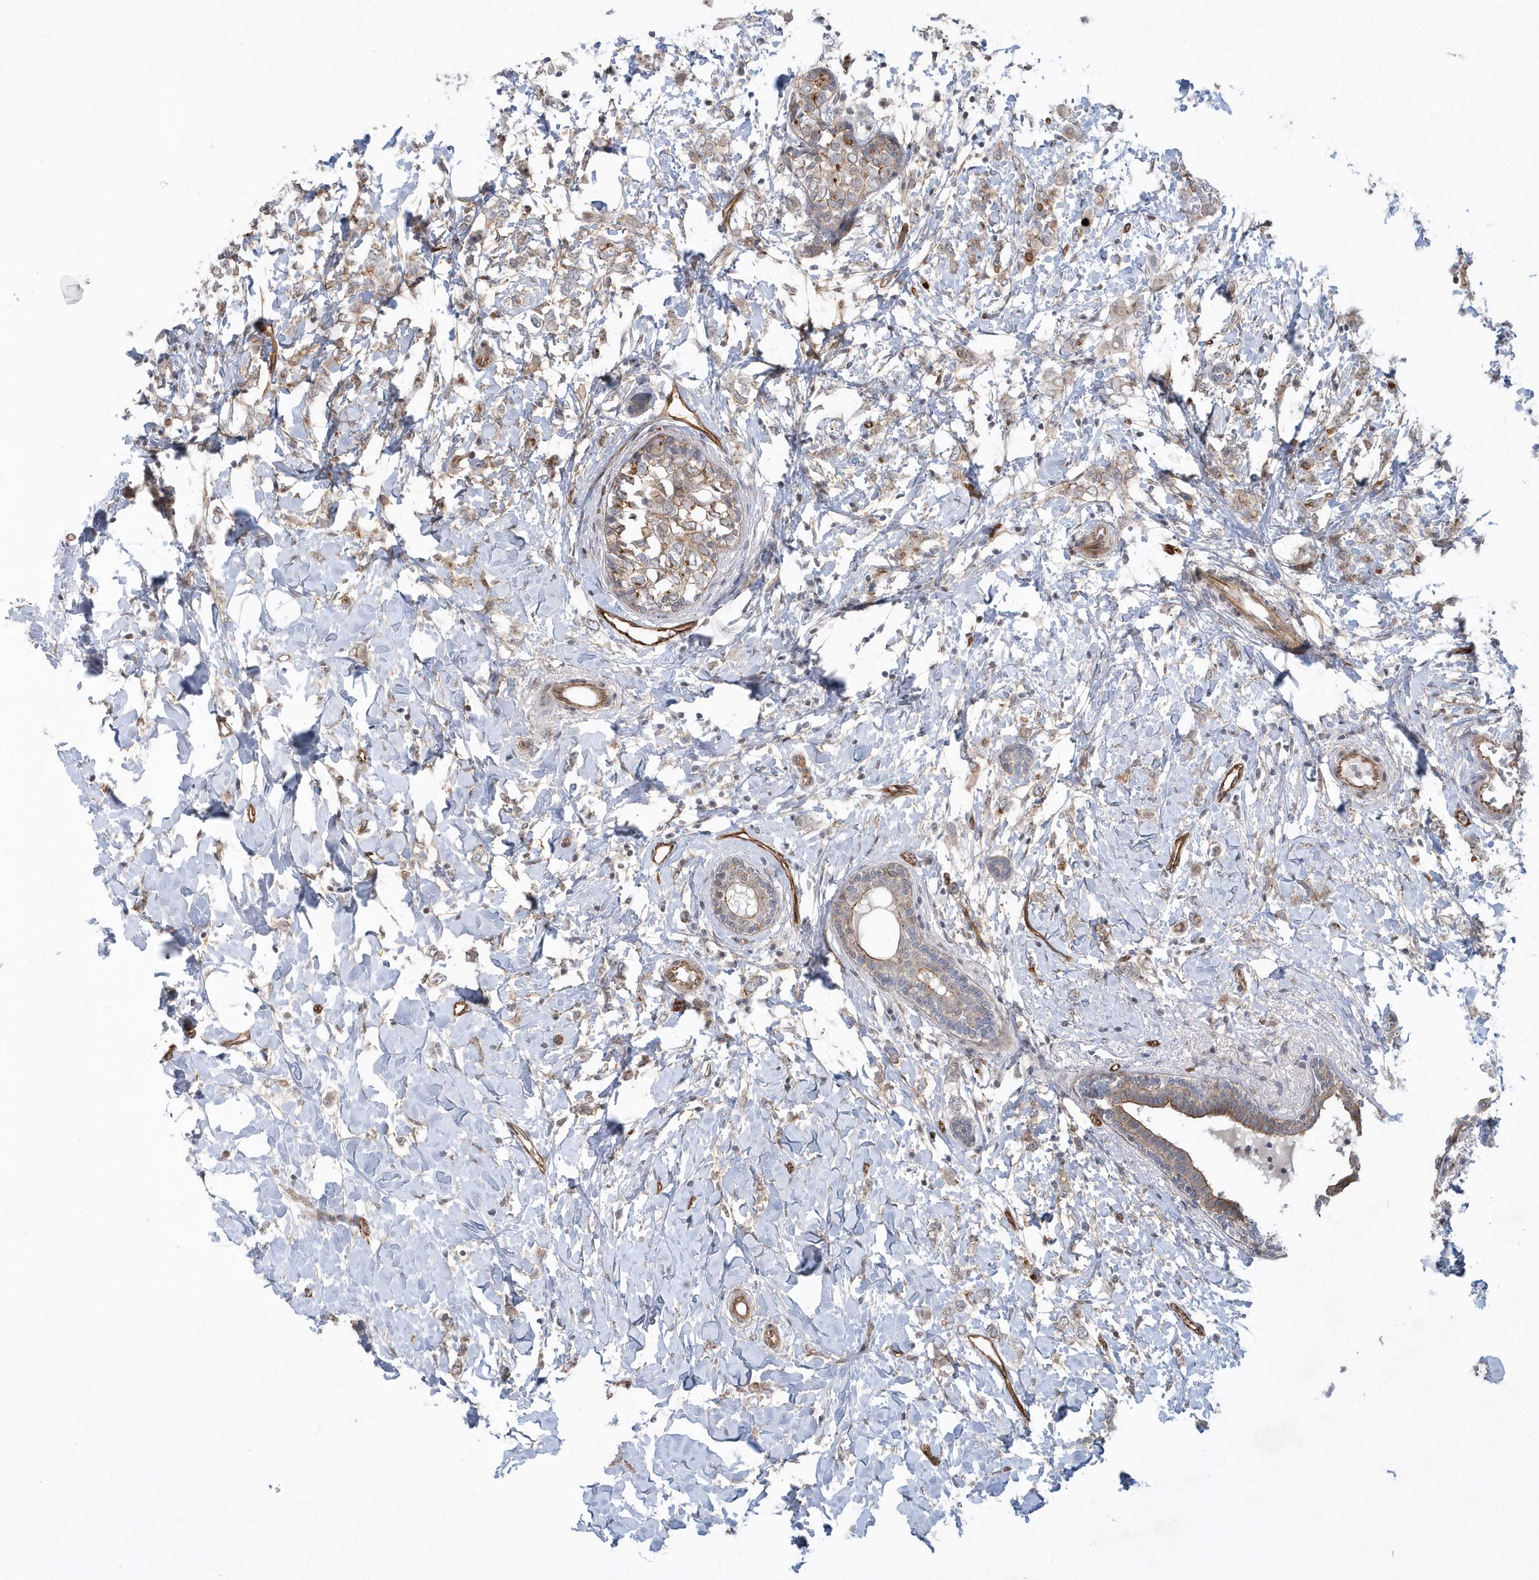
{"staining": {"intensity": "weak", "quantity": "<25%", "location": "cytoplasmic/membranous"}, "tissue": "breast cancer", "cell_type": "Tumor cells", "image_type": "cancer", "snomed": [{"axis": "morphology", "description": "Normal tissue, NOS"}, {"axis": "morphology", "description": "Lobular carcinoma"}, {"axis": "topography", "description": "Breast"}], "caption": "This is an IHC micrograph of human breast cancer (lobular carcinoma). There is no staining in tumor cells.", "gene": "RAI14", "patient": {"sex": "female", "age": 47}}